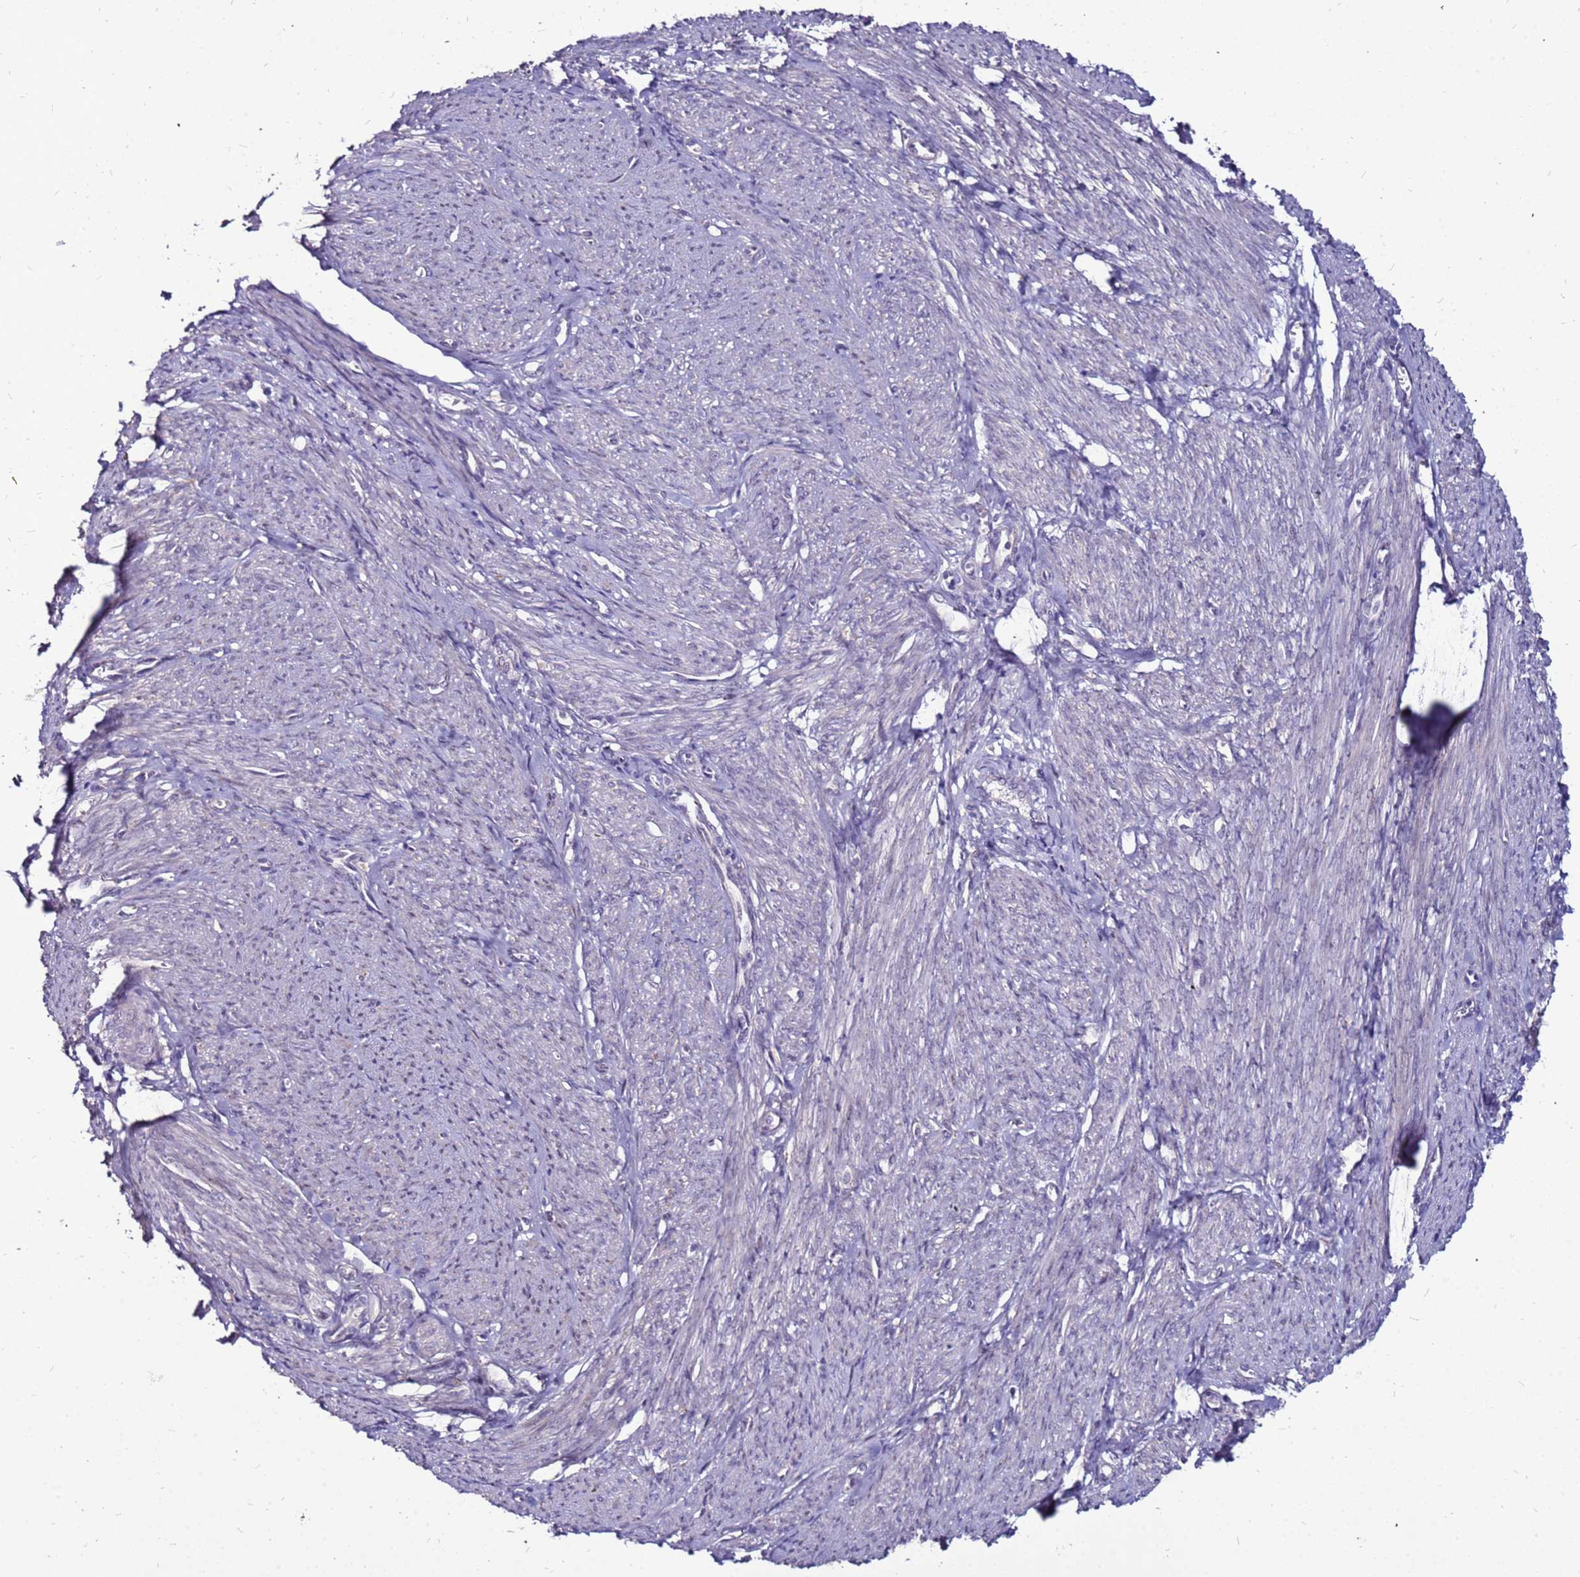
{"staining": {"intensity": "negative", "quantity": "none", "location": "none"}, "tissue": "endometrial cancer", "cell_type": "Tumor cells", "image_type": "cancer", "snomed": [{"axis": "morphology", "description": "Adenocarcinoma, NOS"}, {"axis": "topography", "description": "Endometrium"}], "caption": "Tumor cells show no significant positivity in endometrial adenocarcinoma.", "gene": "SLC44A3", "patient": {"sex": "female", "age": 58}}